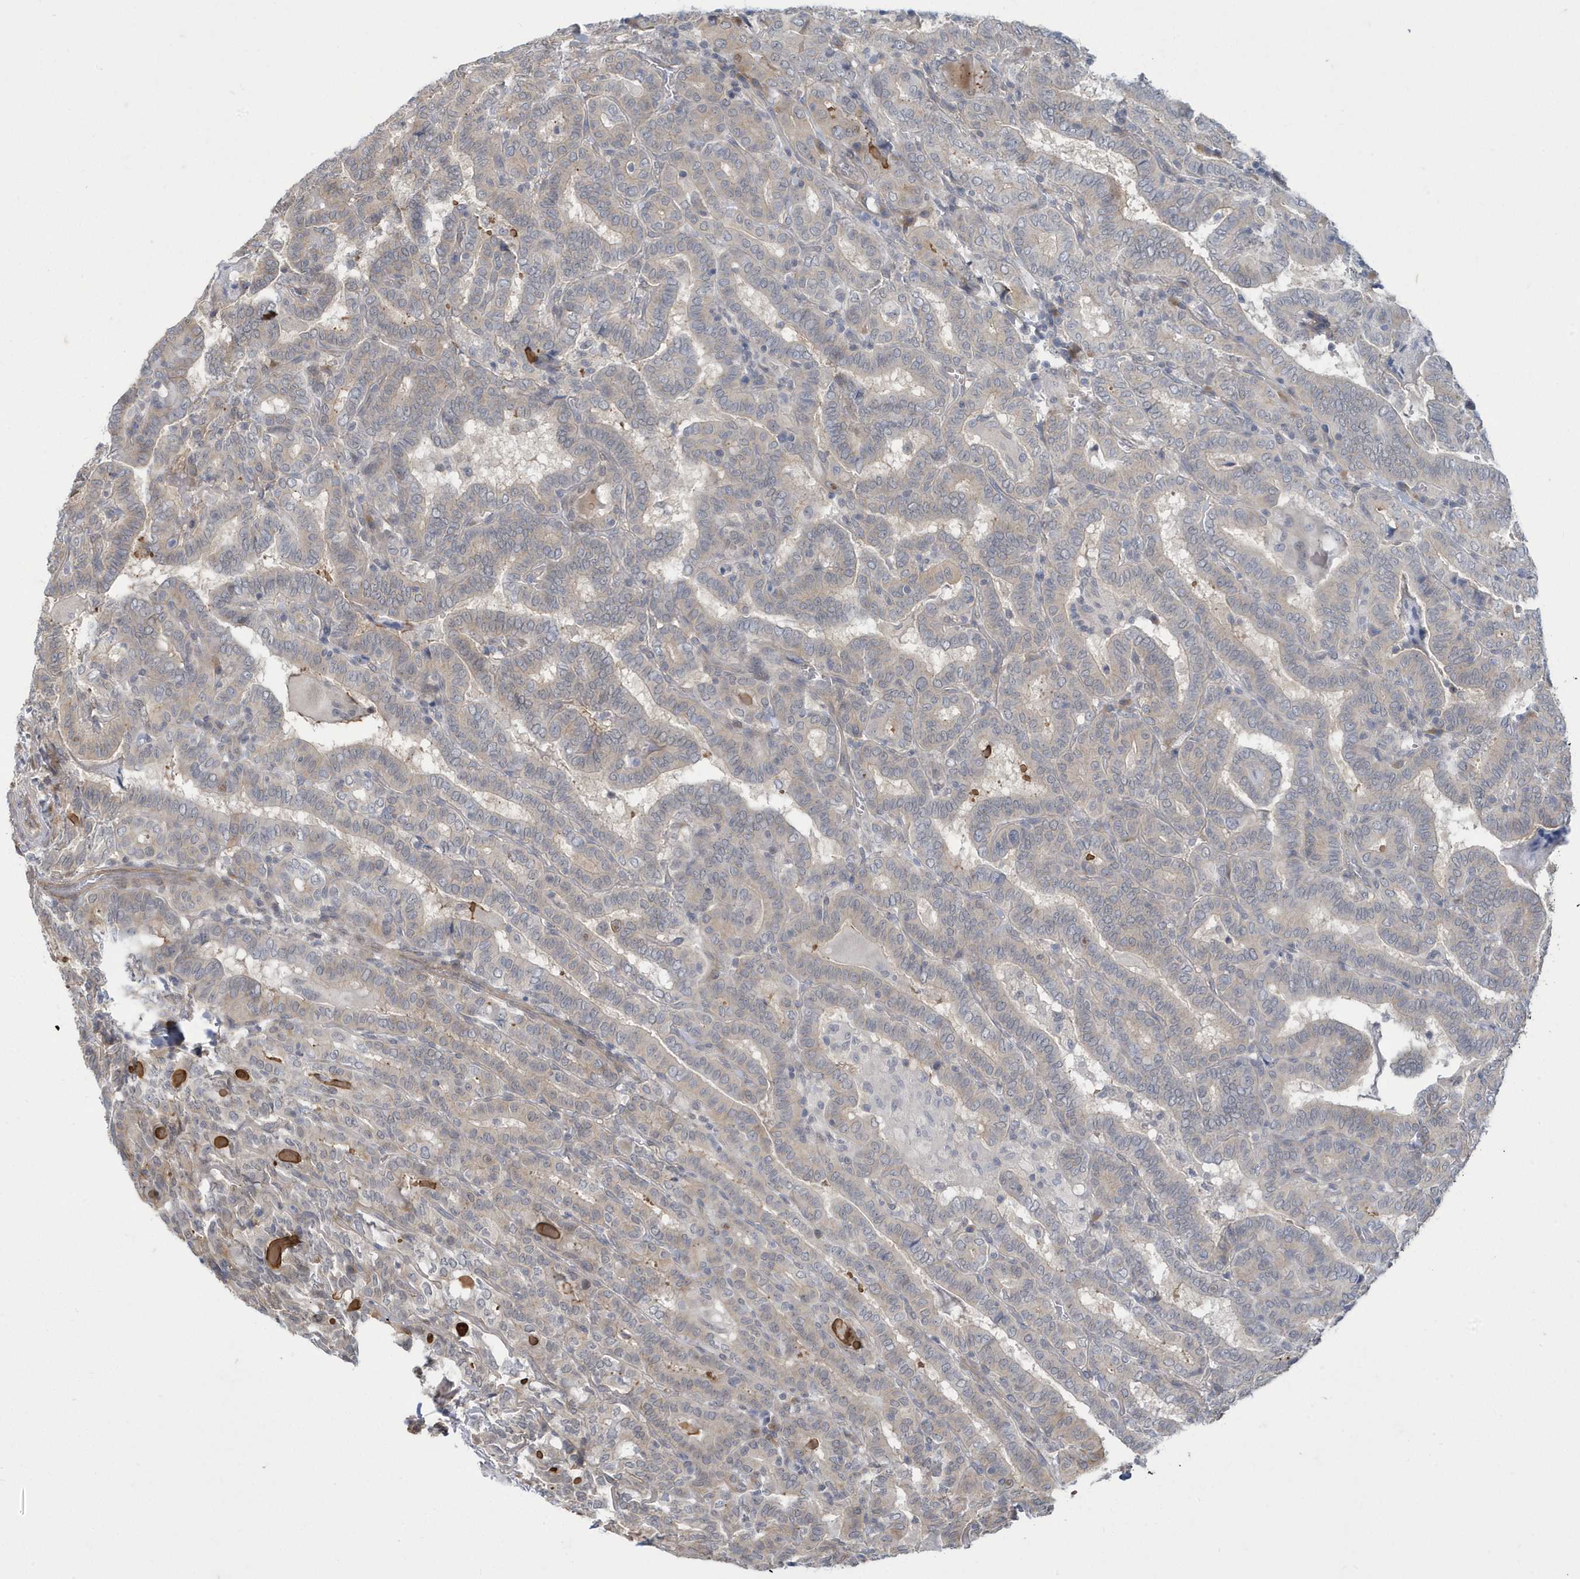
{"staining": {"intensity": "weak", "quantity": "25%-75%", "location": "cytoplasmic/membranous"}, "tissue": "thyroid cancer", "cell_type": "Tumor cells", "image_type": "cancer", "snomed": [{"axis": "morphology", "description": "Papillary adenocarcinoma, NOS"}, {"axis": "topography", "description": "Thyroid gland"}], "caption": "Immunohistochemistry of human thyroid cancer displays low levels of weak cytoplasmic/membranous staining in about 25%-75% of tumor cells.", "gene": "ZNF654", "patient": {"sex": "female", "age": 72}}